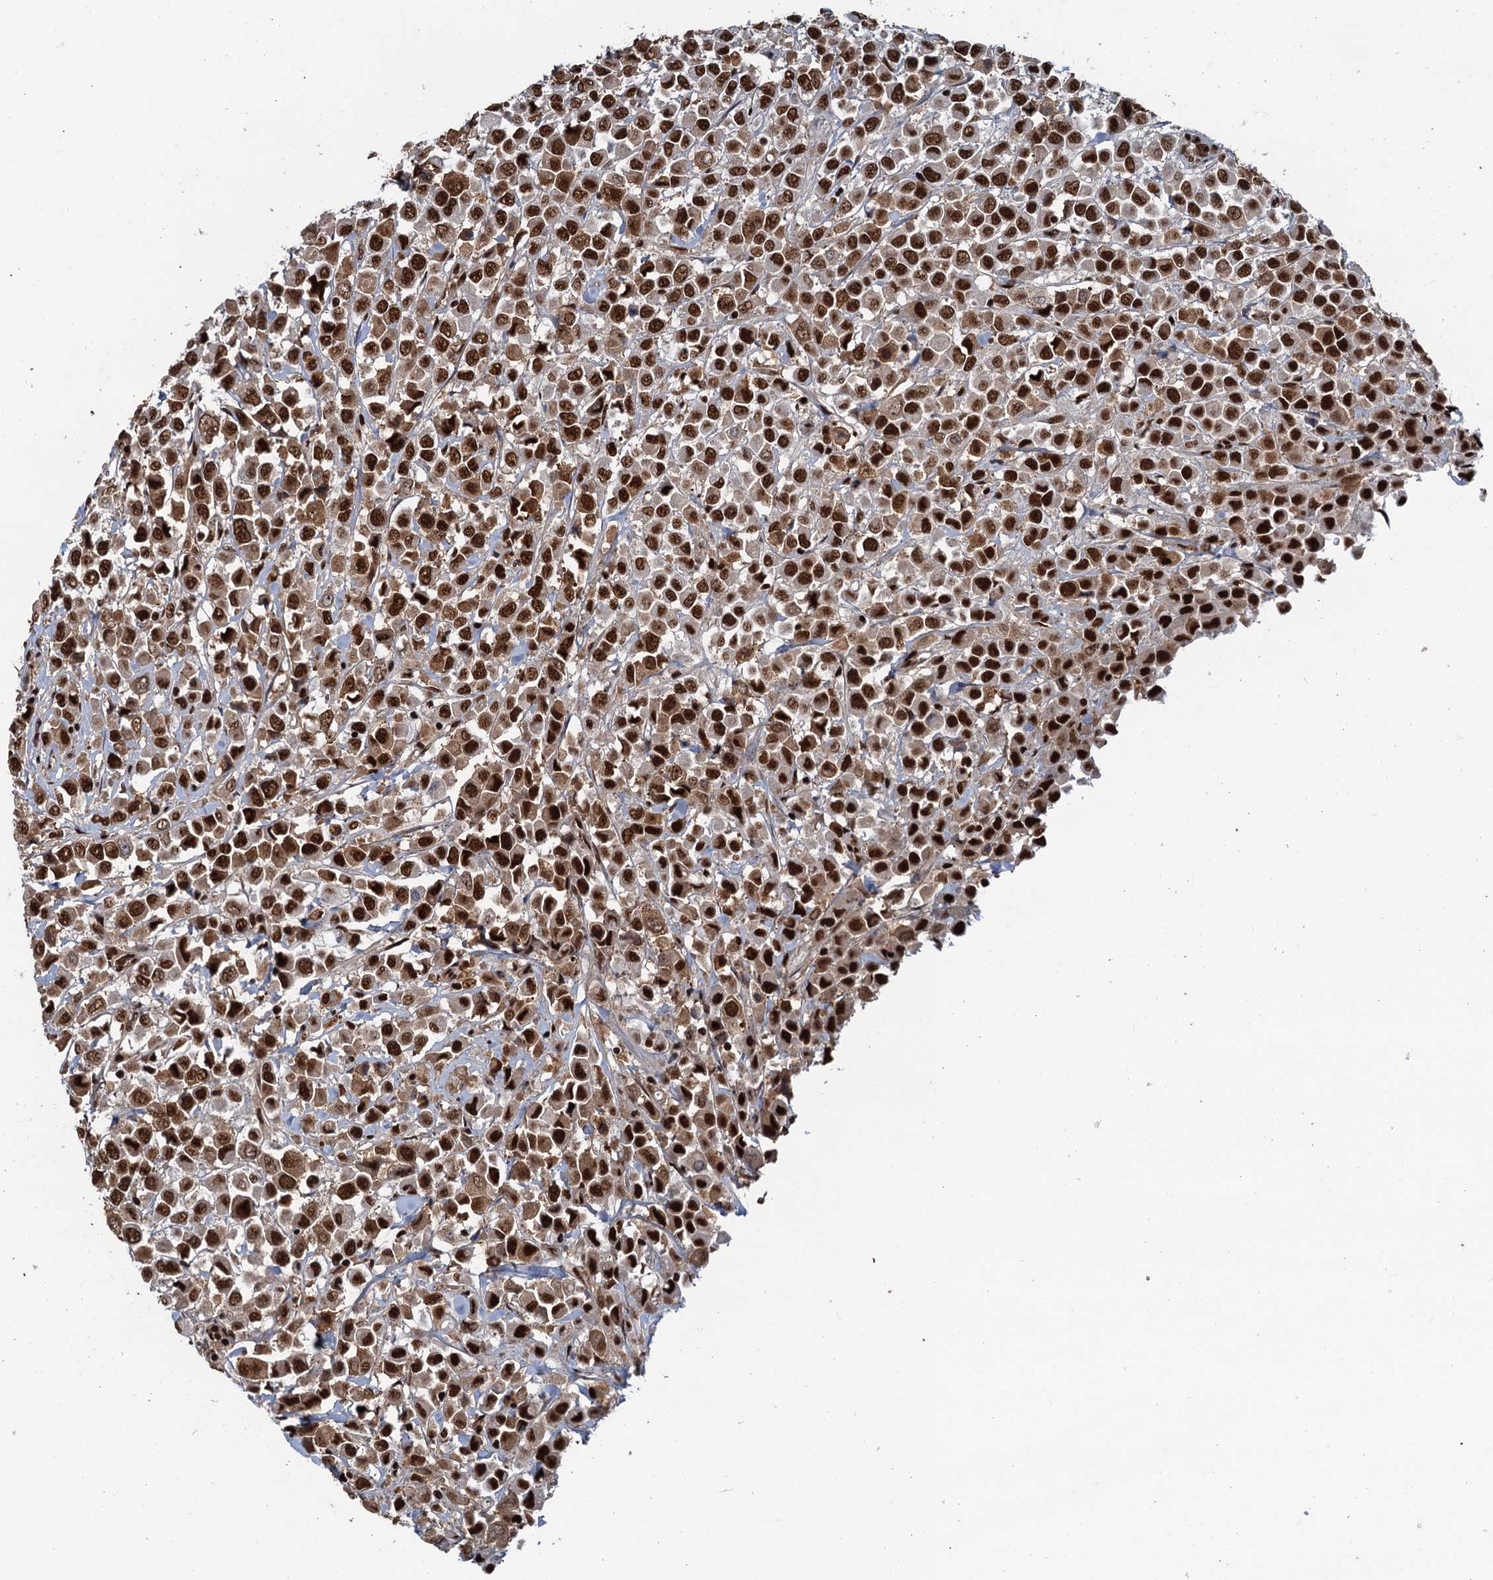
{"staining": {"intensity": "strong", "quantity": ">75%", "location": "cytoplasmic/membranous,nuclear"}, "tissue": "breast cancer", "cell_type": "Tumor cells", "image_type": "cancer", "snomed": [{"axis": "morphology", "description": "Duct carcinoma"}, {"axis": "topography", "description": "Breast"}], "caption": "This photomicrograph shows breast infiltrating ductal carcinoma stained with IHC to label a protein in brown. The cytoplasmic/membranous and nuclear of tumor cells show strong positivity for the protein. Nuclei are counter-stained blue.", "gene": "ZC3H18", "patient": {"sex": "female", "age": 61}}